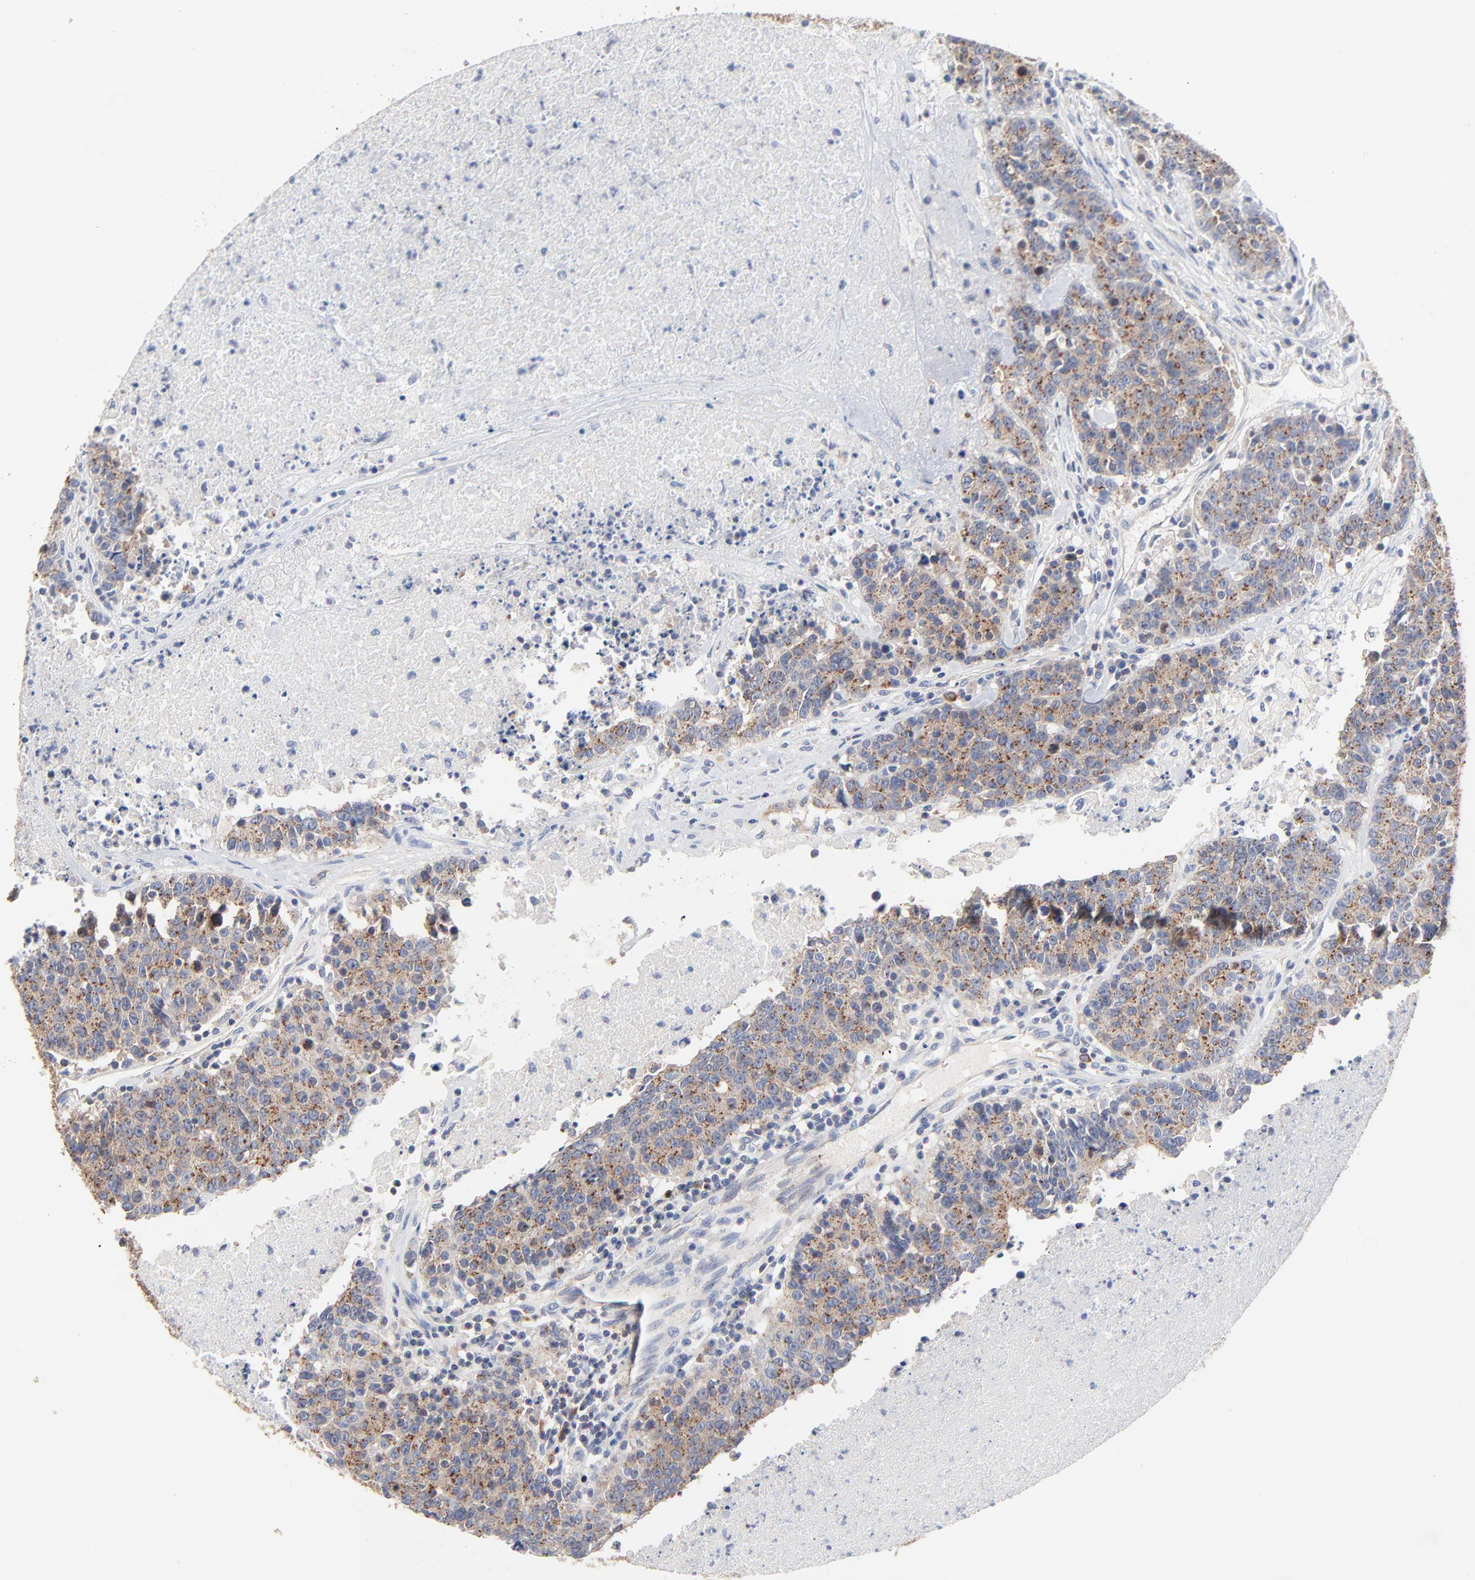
{"staining": {"intensity": "moderate", "quantity": ">75%", "location": "cytoplasmic/membranous"}, "tissue": "colorectal cancer", "cell_type": "Tumor cells", "image_type": "cancer", "snomed": [{"axis": "morphology", "description": "Adenocarcinoma, NOS"}, {"axis": "topography", "description": "Colon"}], "caption": "DAB (3,3'-diaminobenzidine) immunohistochemical staining of human colorectal cancer displays moderate cytoplasmic/membranous protein positivity in about >75% of tumor cells.", "gene": "CD2AP", "patient": {"sex": "female", "age": 53}}